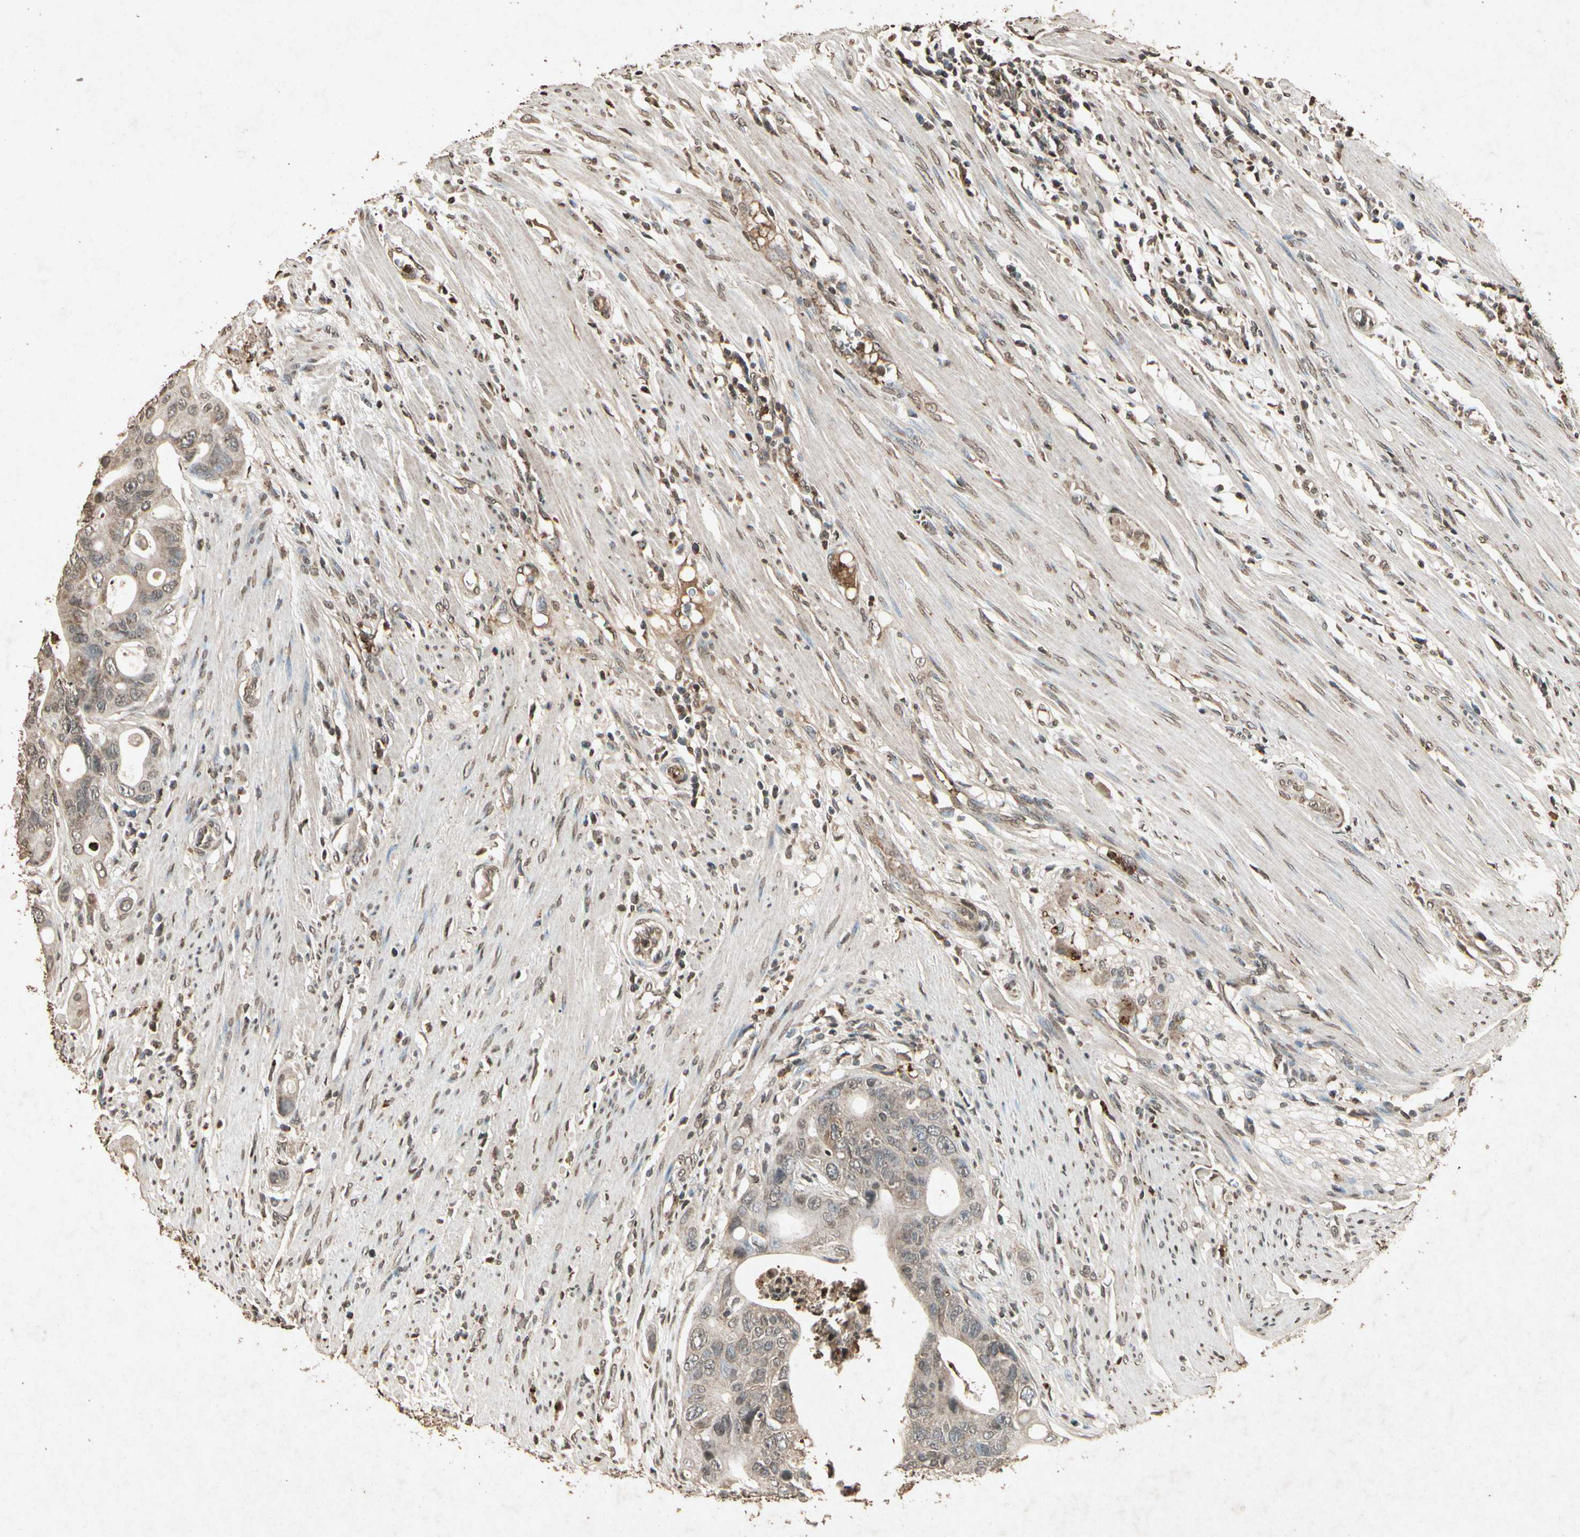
{"staining": {"intensity": "weak", "quantity": "25%-75%", "location": "cytoplasmic/membranous"}, "tissue": "colorectal cancer", "cell_type": "Tumor cells", "image_type": "cancer", "snomed": [{"axis": "morphology", "description": "Adenocarcinoma, NOS"}, {"axis": "topography", "description": "Colon"}], "caption": "This is a photomicrograph of immunohistochemistry staining of colorectal cancer (adenocarcinoma), which shows weak staining in the cytoplasmic/membranous of tumor cells.", "gene": "GC", "patient": {"sex": "female", "age": 57}}